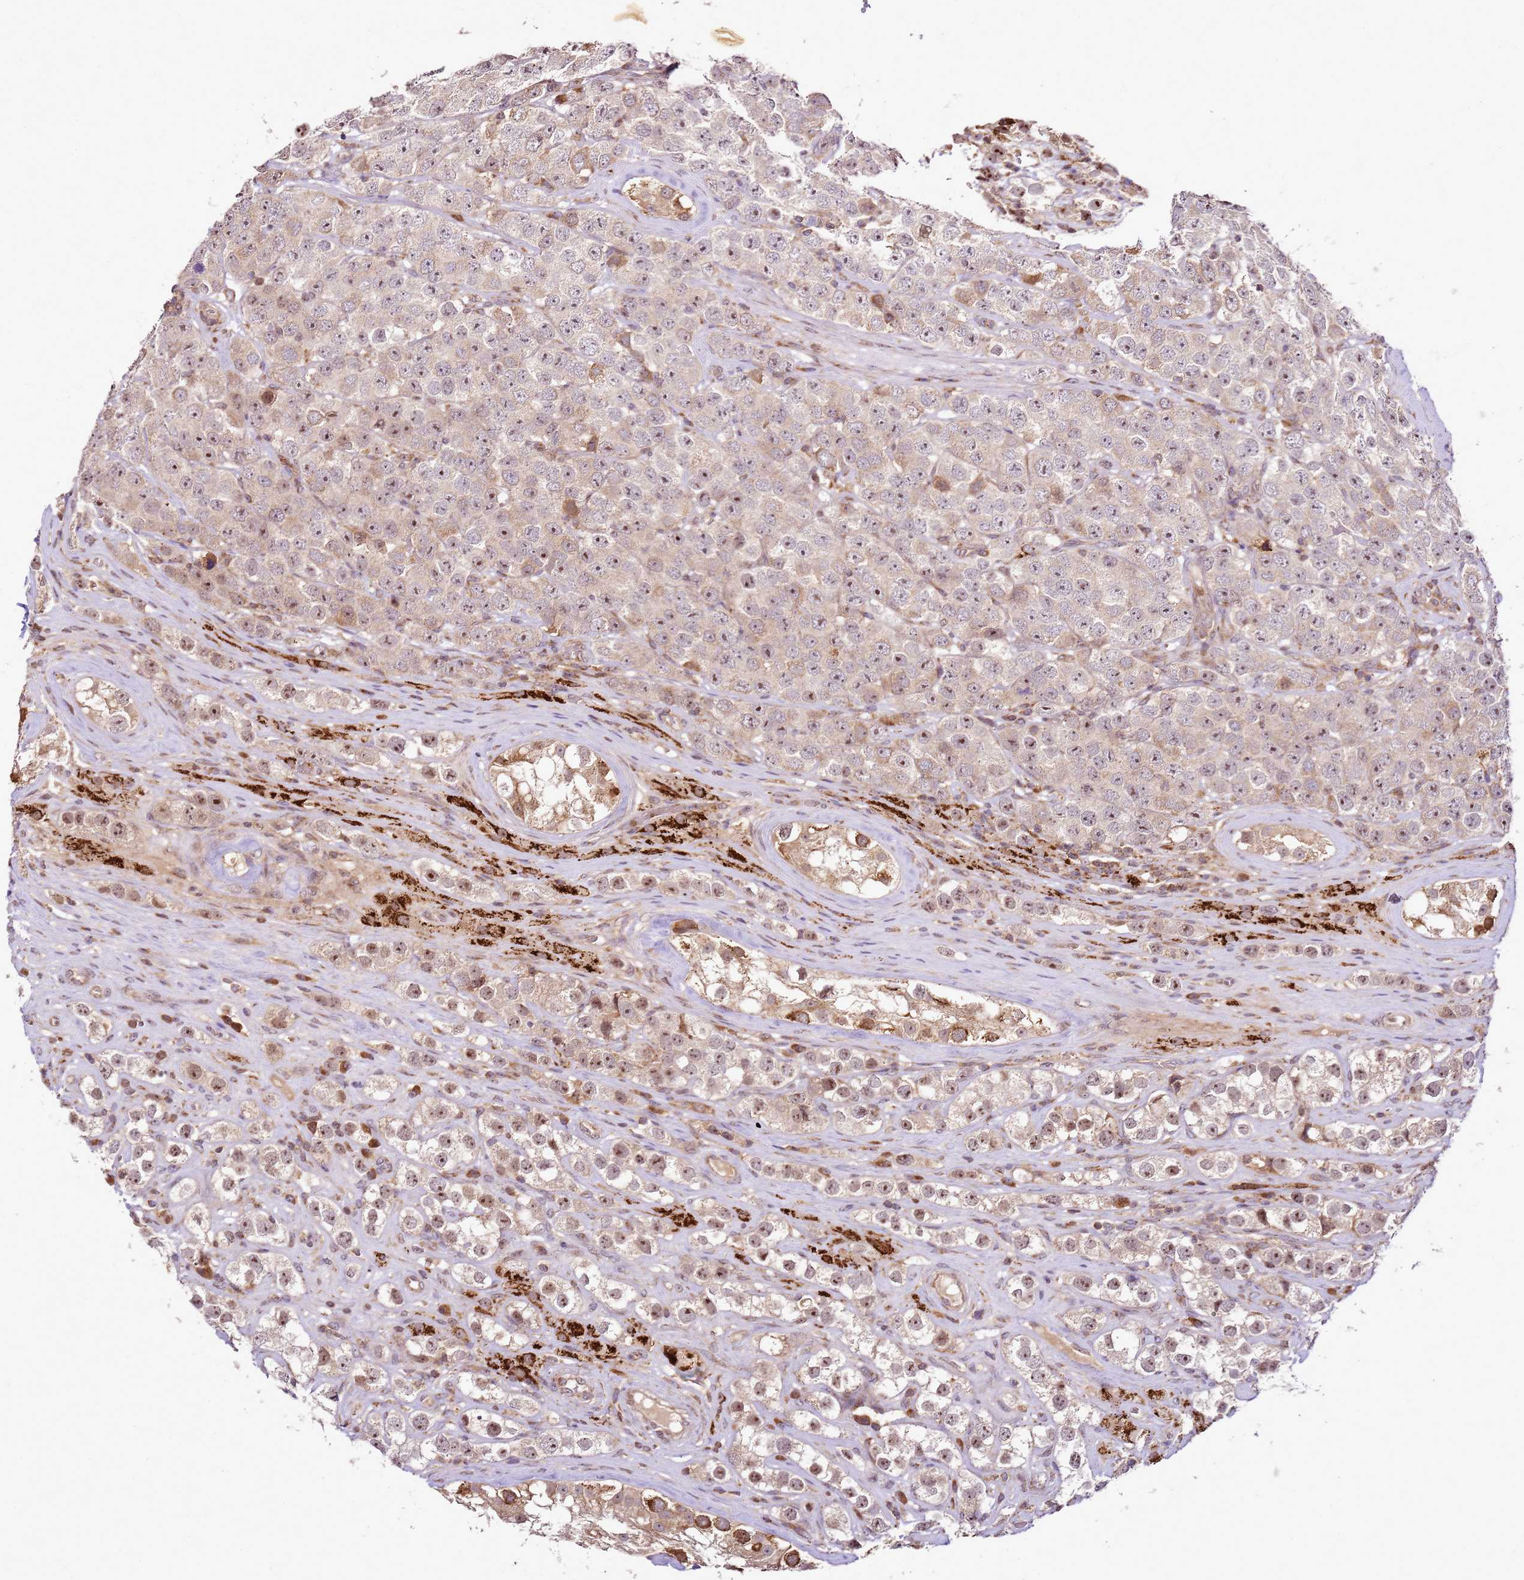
{"staining": {"intensity": "weak", "quantity": ">75%", "location": "cytoplasmic/membranous,nuclear"}, "tissue": "testis cancer", "cell_type": "Tumor cells", "image_type": "cancer", "snomed": [{"axis": "morphology", "description": "Seminoma, NOS"}, {"axis": "topography", "description": "Testis"}], "caption": "Seminoma (testis) was stained to show a protein in brown. There is low levels of weak cytoplasmic/membranous and nuclear expression in approximately >75% of tumor cells.", "gene": "RASA3", "patient": {"sex": "male", "age": 28}}